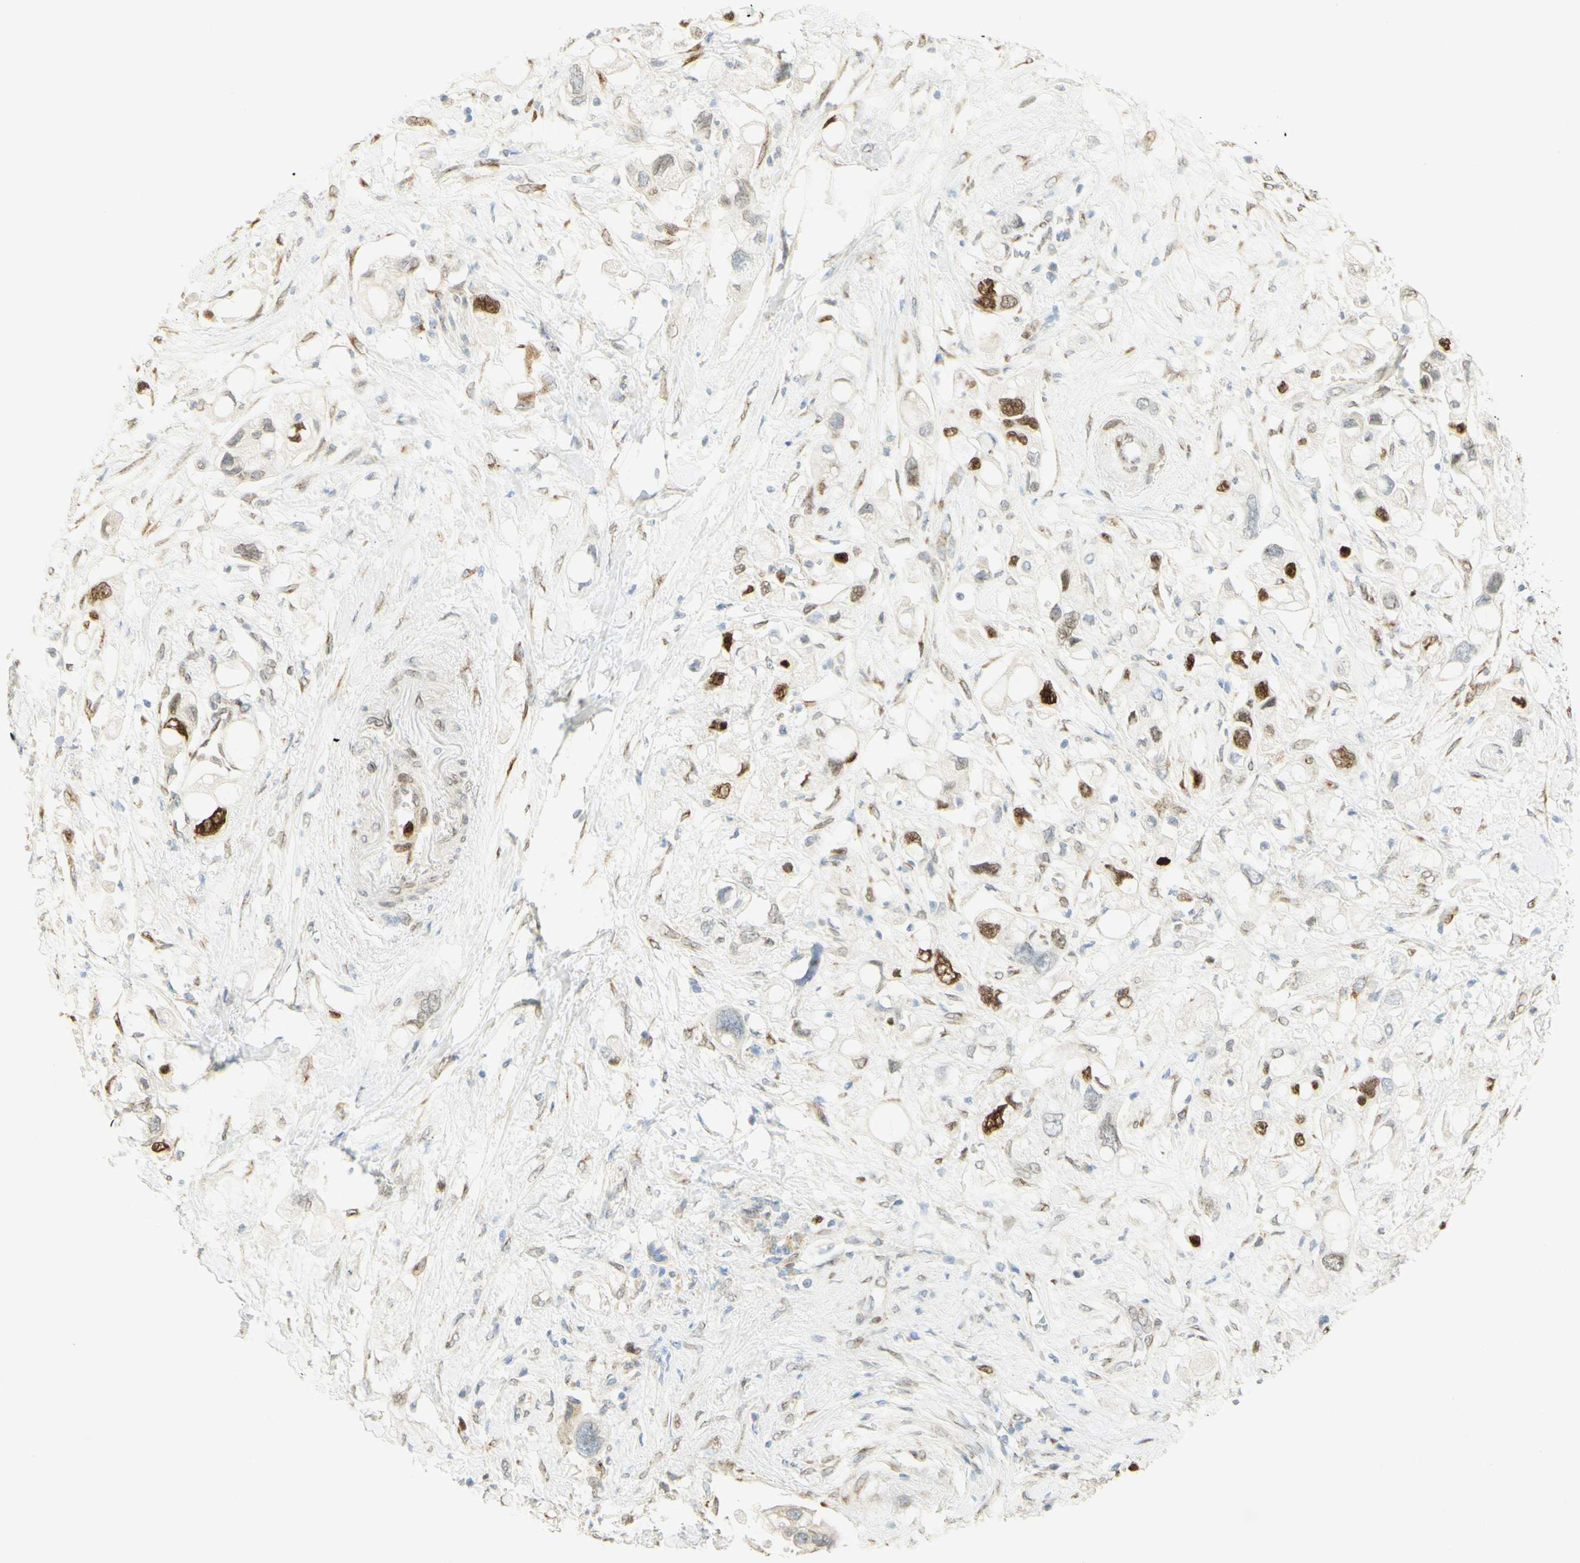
{"staining": {"intensity": "strong", "quantity": "25%-75%", "location": "nuclear"}, "tissue": "pancreatic cancer", "cell_type": "Tumor cells", "image_type": "cancer", "snomed": [{"axis": "morphology", "description": "Adenocarcinoma, NOS"}, {"axis": "topography", "description": "Pancreas"}], "caption": "Pancreatic adenocarcinoma tissue demonstrates strong nuclear positivity in approximately 25%-75% of tumor cells, visualized by immunohistochemistry.", "gene": "E2F1", "patient": {"sex": "female", "age": 56}}